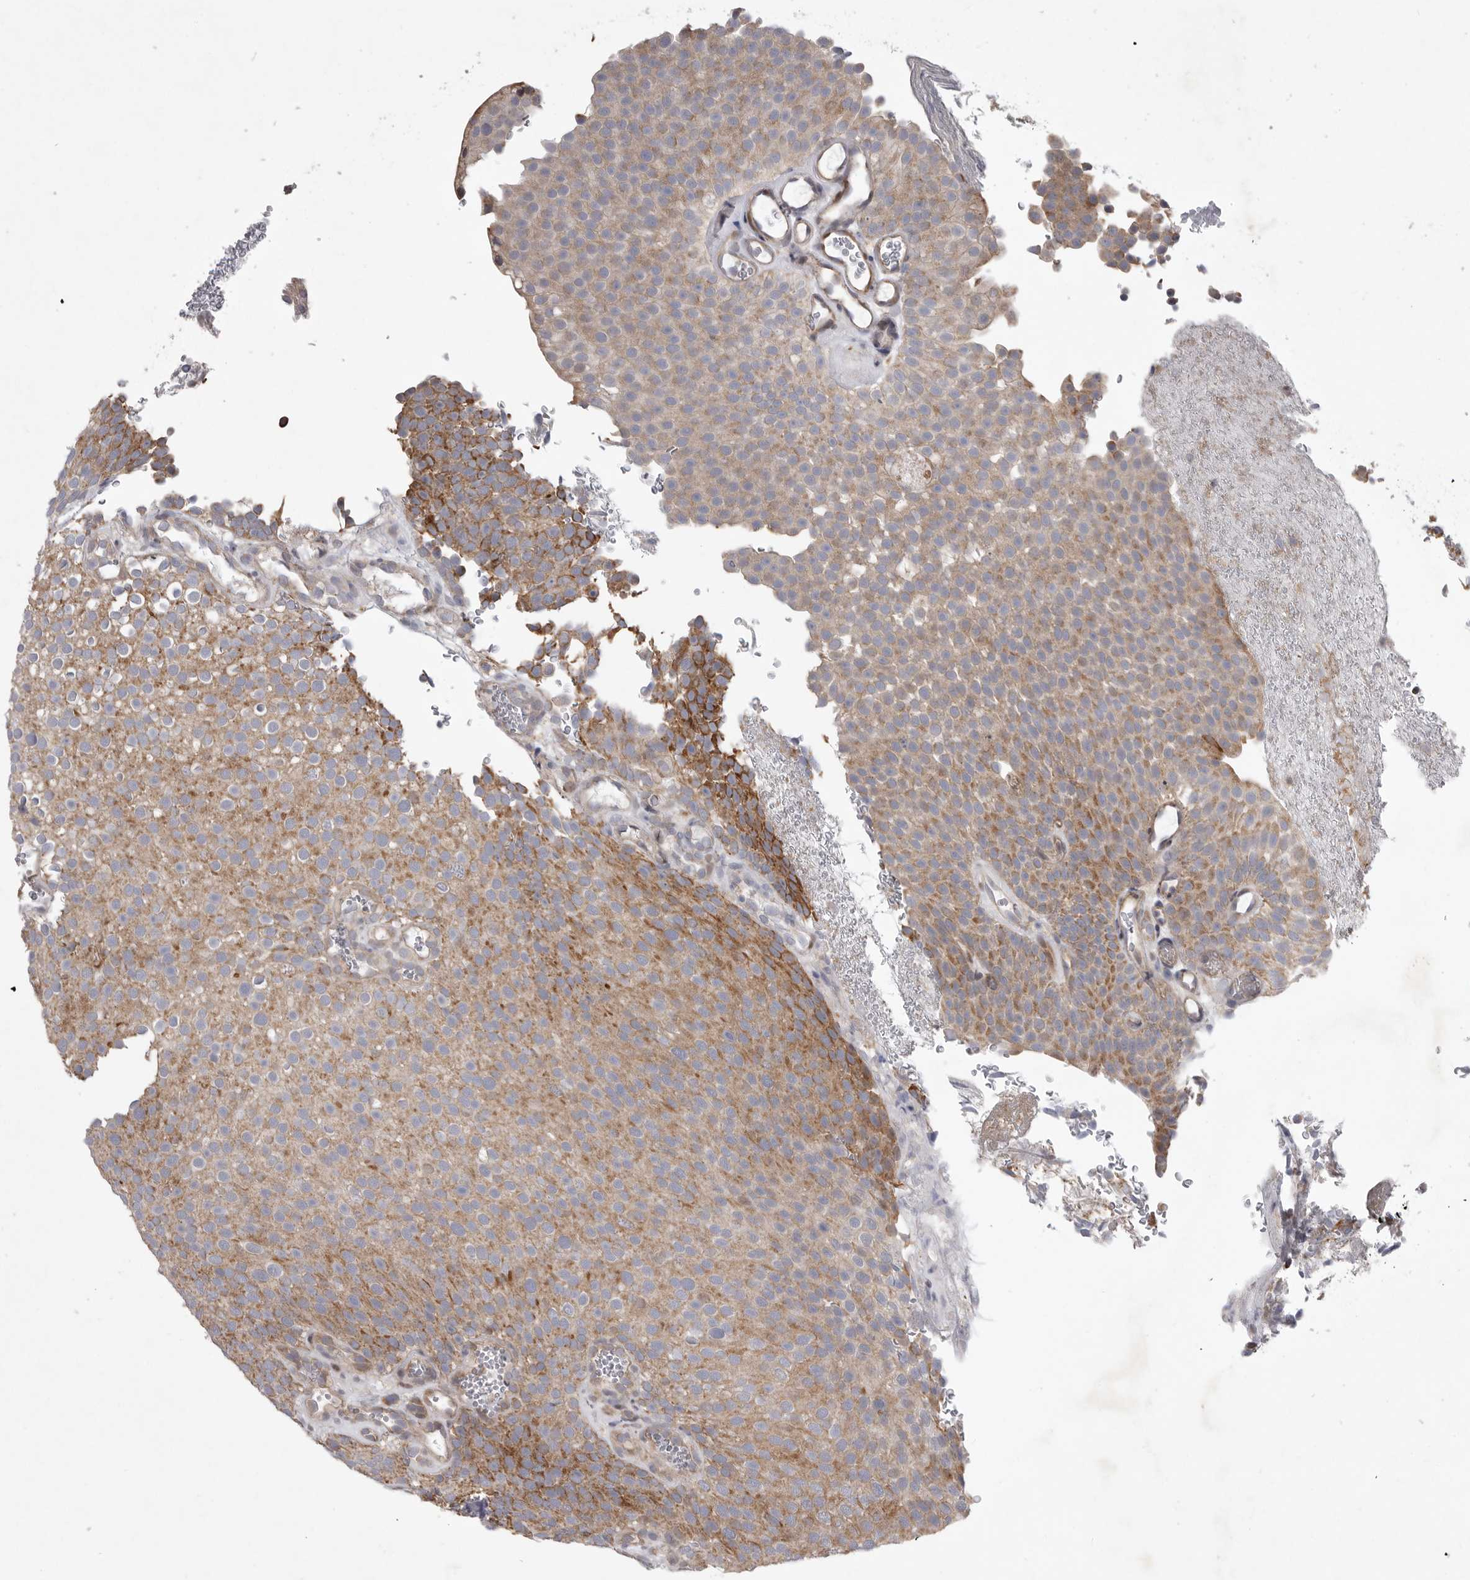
{"staining": {"intensity": "moderate", "quantity": ">75%", "location": "cytoplasmic/membranous"}, "tissue": "urothelial cancer", "cell_type": "Tumor cells", "image_type": "cancer", "snomed": [{"axis": "morphology", "description": "Urothelial carcinoma, Low grade"}, {"axis": "topography", "description": "Urinary bladder"}], "caption": "Tumor cells show moderate cytoplasmic/membranous staining in about >75% of cells in urothelial cancer. The staining is performed using DAB (3,3'-diaminobenzidine) brown chromogen to label protein expression. The nuclei are counter-stained blue using hematoxylin.", "gene": "MPZL1", "patient": {"sex": "male", "age": 78}}